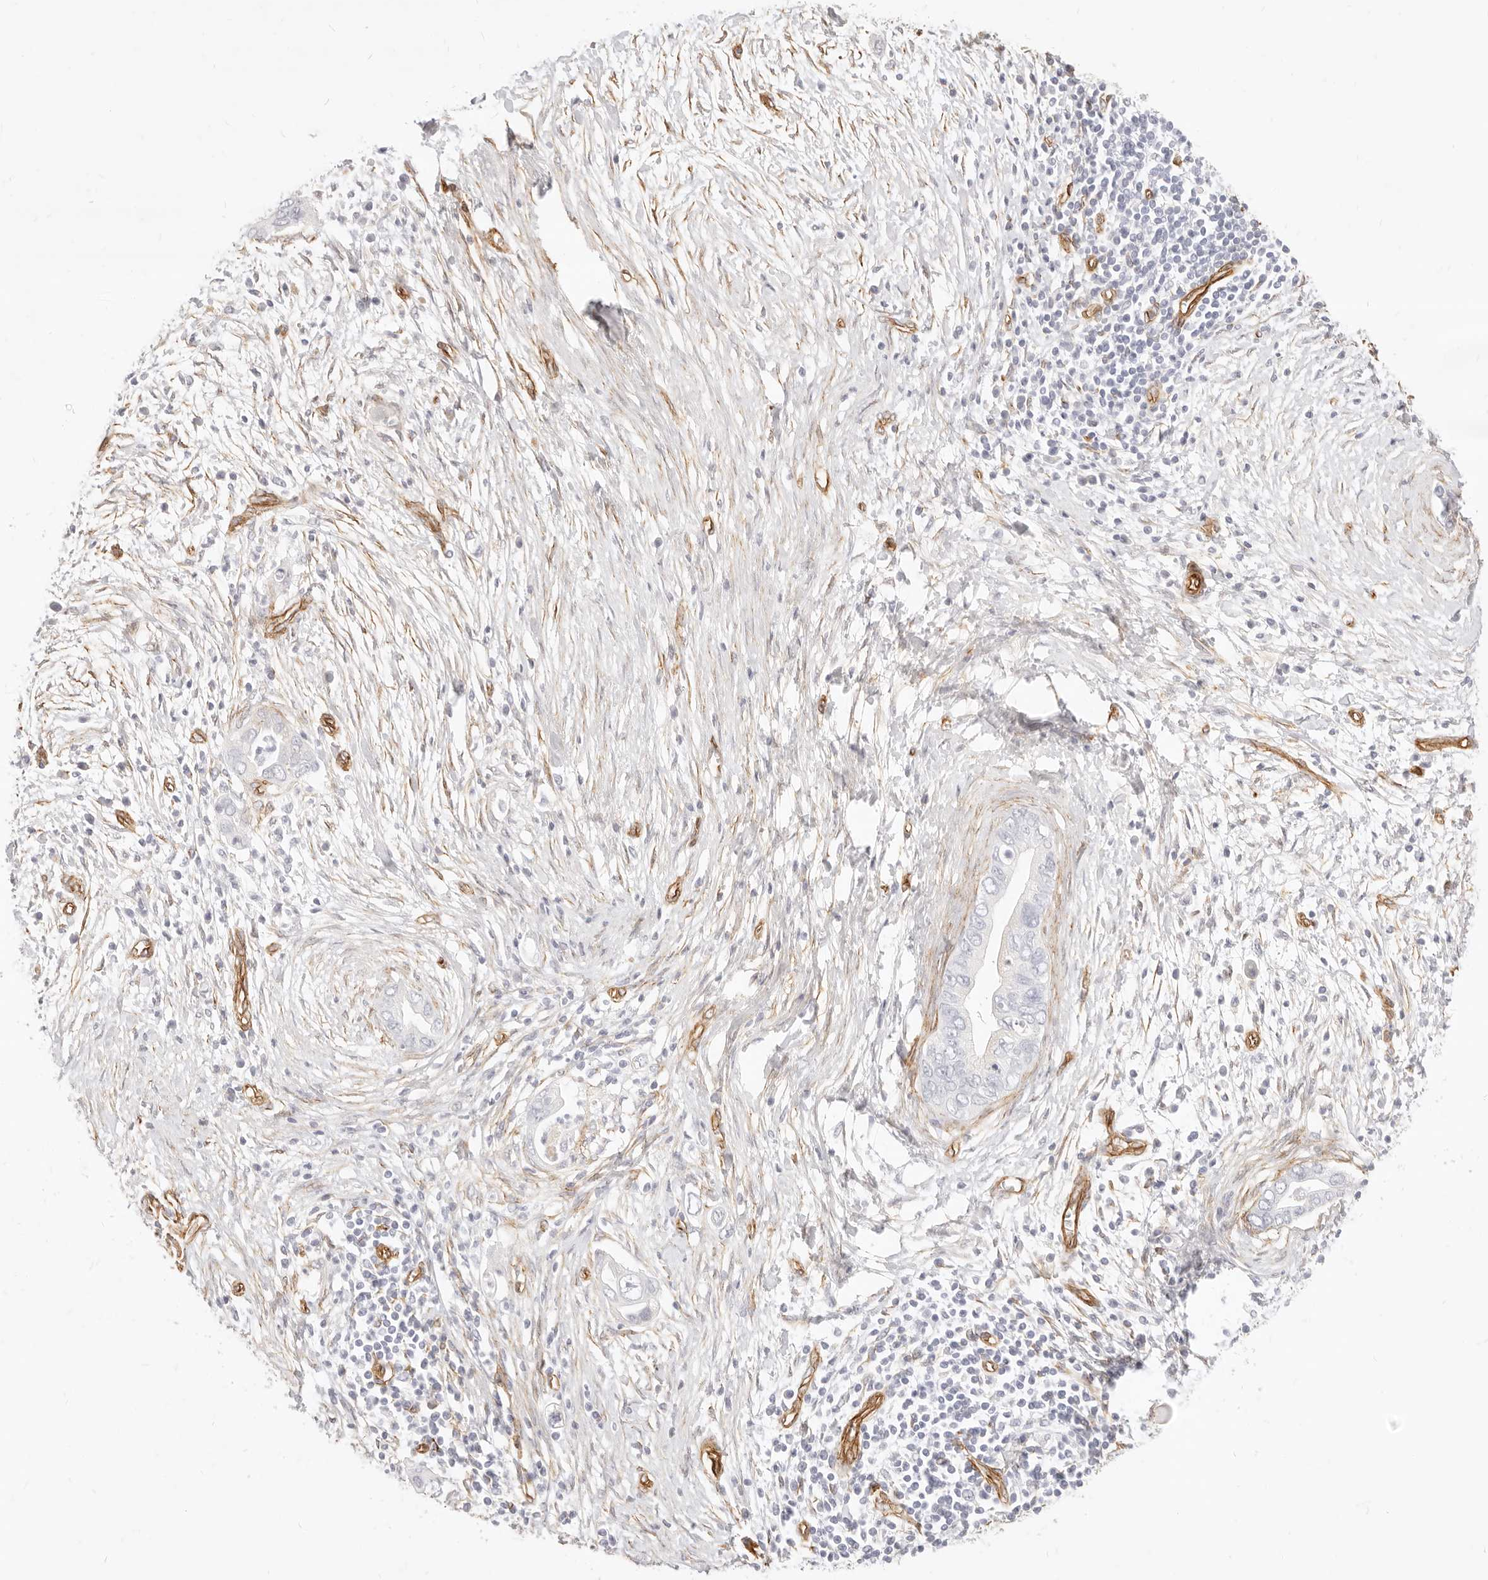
{"staining": {"intensity": "negative", "quantity": "none", "location": "none"}, "tissue": "pancreatic cancer", "cell_type": "Tumor cells", "image_type": "cancer", "snomed": [{"axis": "morphology", "description": "Adenocarcinoma, NOS"}, {"axis": "topography", "description": "Pancreas"}], "caption": "Adenocarcinoma (pancreatic) was stained to show a protein in brown. There is no significant positivity in tumor cells.", "gene": "NUS1", "patient": {"sex": "male", "age": 75}}